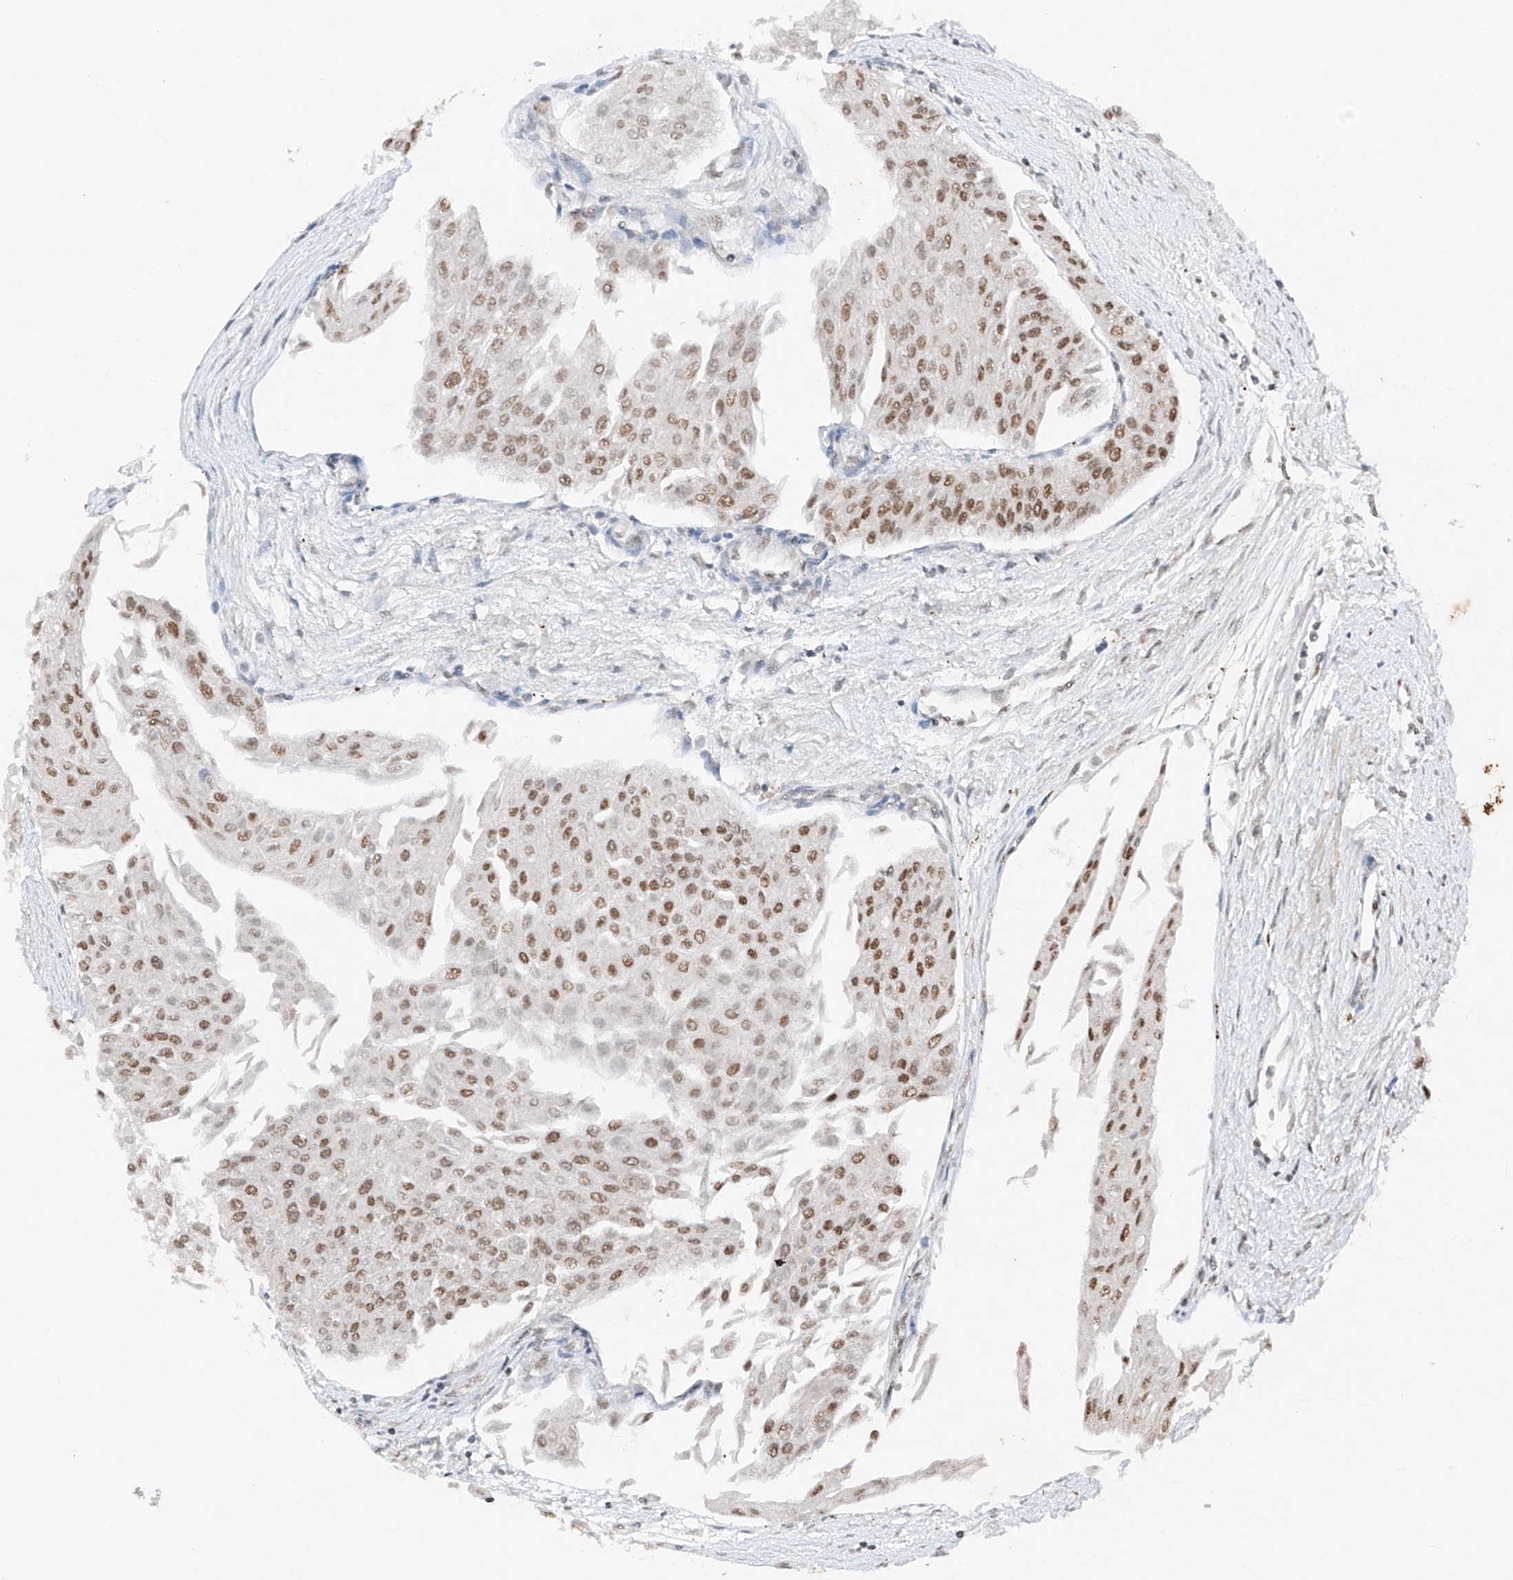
{"staining": {"intensity": "moderate", "quantity": ">75%", "location": "nuclear"}, "tissue": "urothelial cancer", "cell_type": "Tumor cells", "image_type": "cancer", "snomed": [{"axis": "morphology", "description": "Urothelial carcinoma, Low grade"}, {"axis": "topography", "description": "Urinary bladder"}], "caption": "DAB (3,3'-diaminobenzidine) immunohistochemical staining of urothelial carcinoma (low-grade) exhibits moderate nuclear protein staining in approximately >75% of tumor cells. Using DAB (brown) and hematoxylin (blue) stains, captured at high magnification using brightfield microscopy.", "gene": "TBX4", "patient": {"sex": "male", "age": 67}}